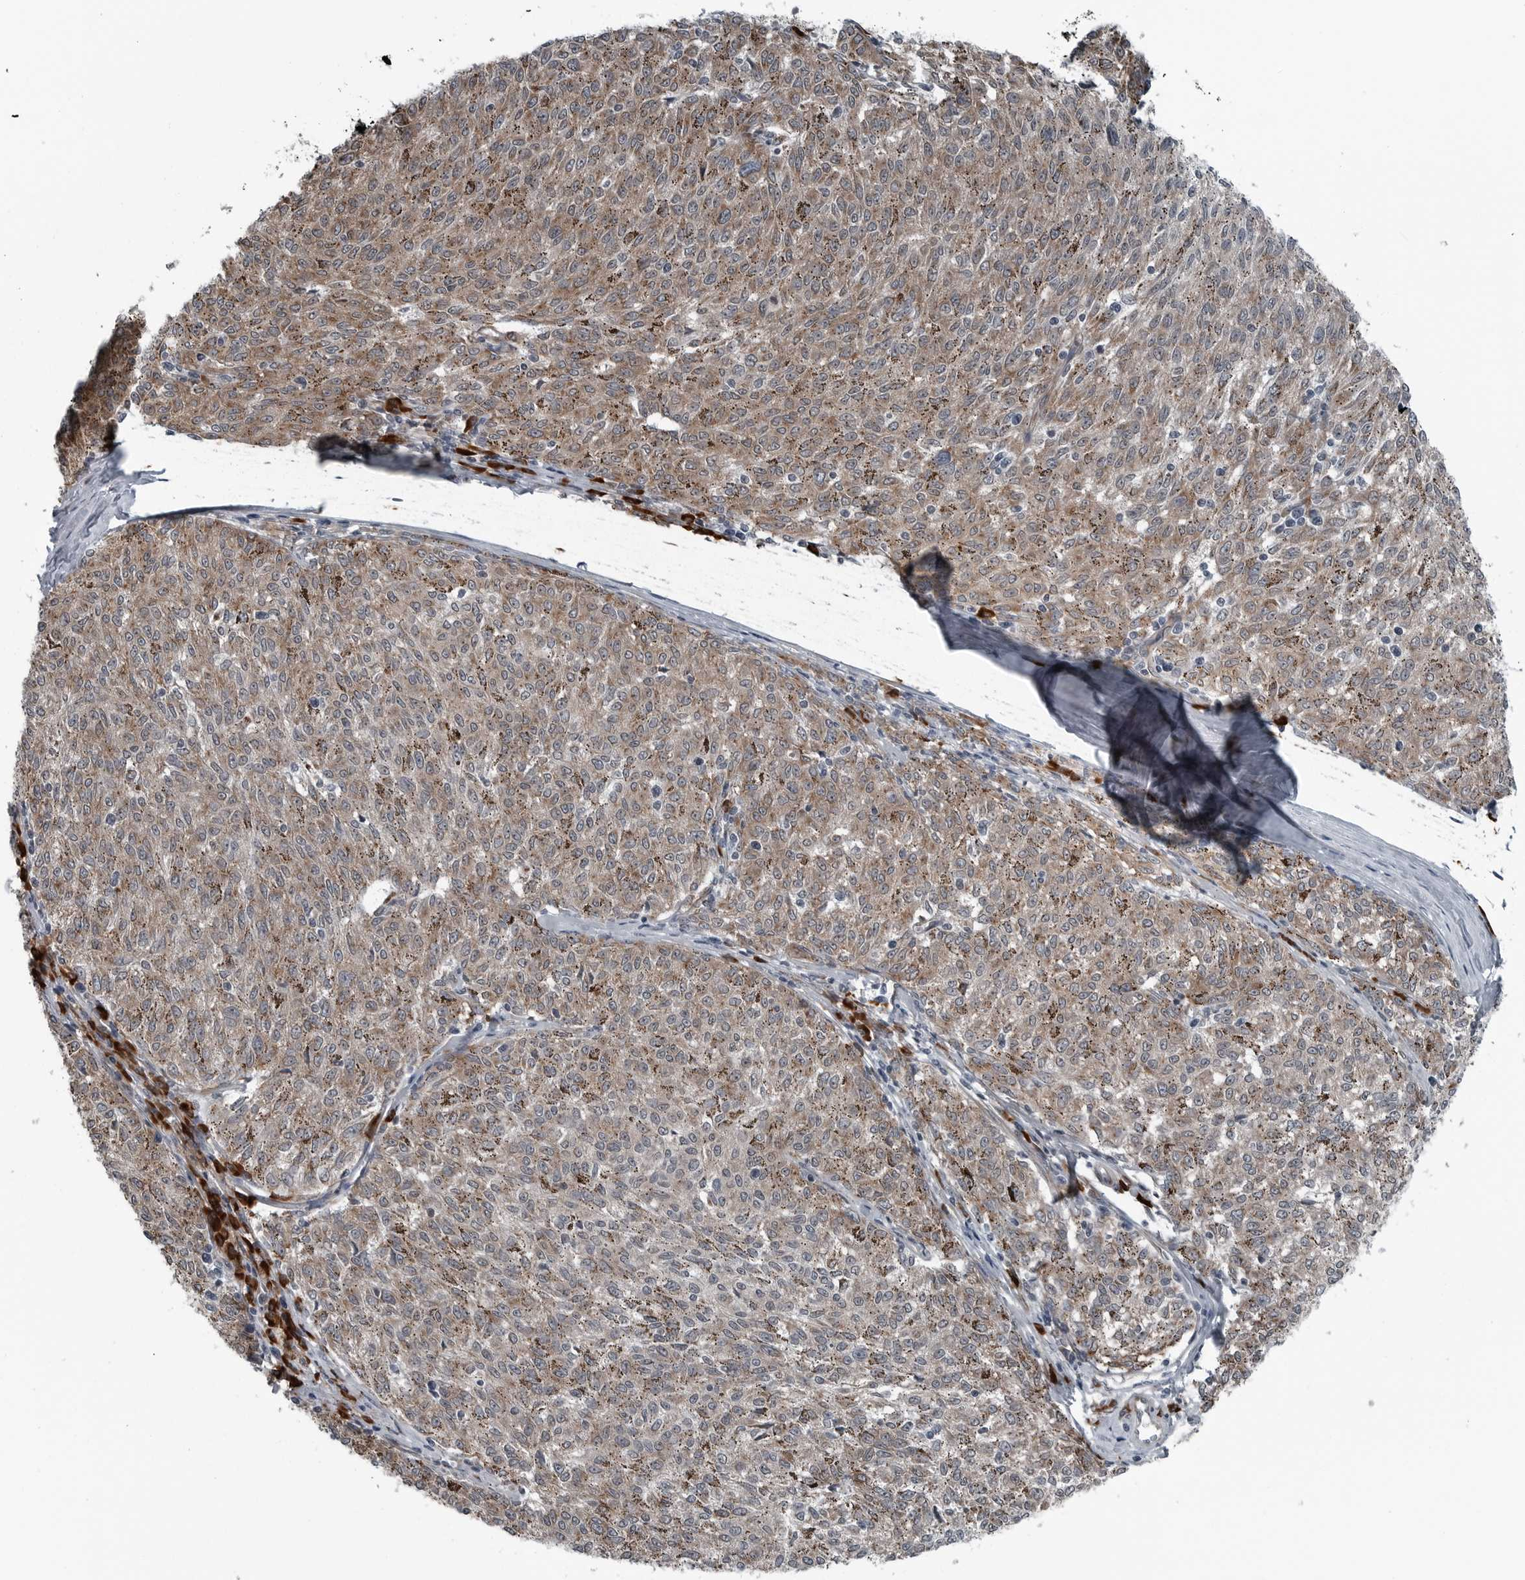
{"staining": {"intensity": "weak", "quantity": ">75%", "location": "cytoplasmic/membranous"}, "tissue": "melanoma", "cell_type": "Tumor cells", "image_type": "cancer", "snomed": [{"axis": "morphology", "description": "Malignant melanoma, NOS"}, {"axis": "topography", "description": "Skin"}], "caption": "The immunohistochemical stain highlights weak cytoplasmic/membranous positivity in tumor cells of malignant melanoma tissue.", "gene": "CEP85", "patient": {"sex": "female", "age": 72}}